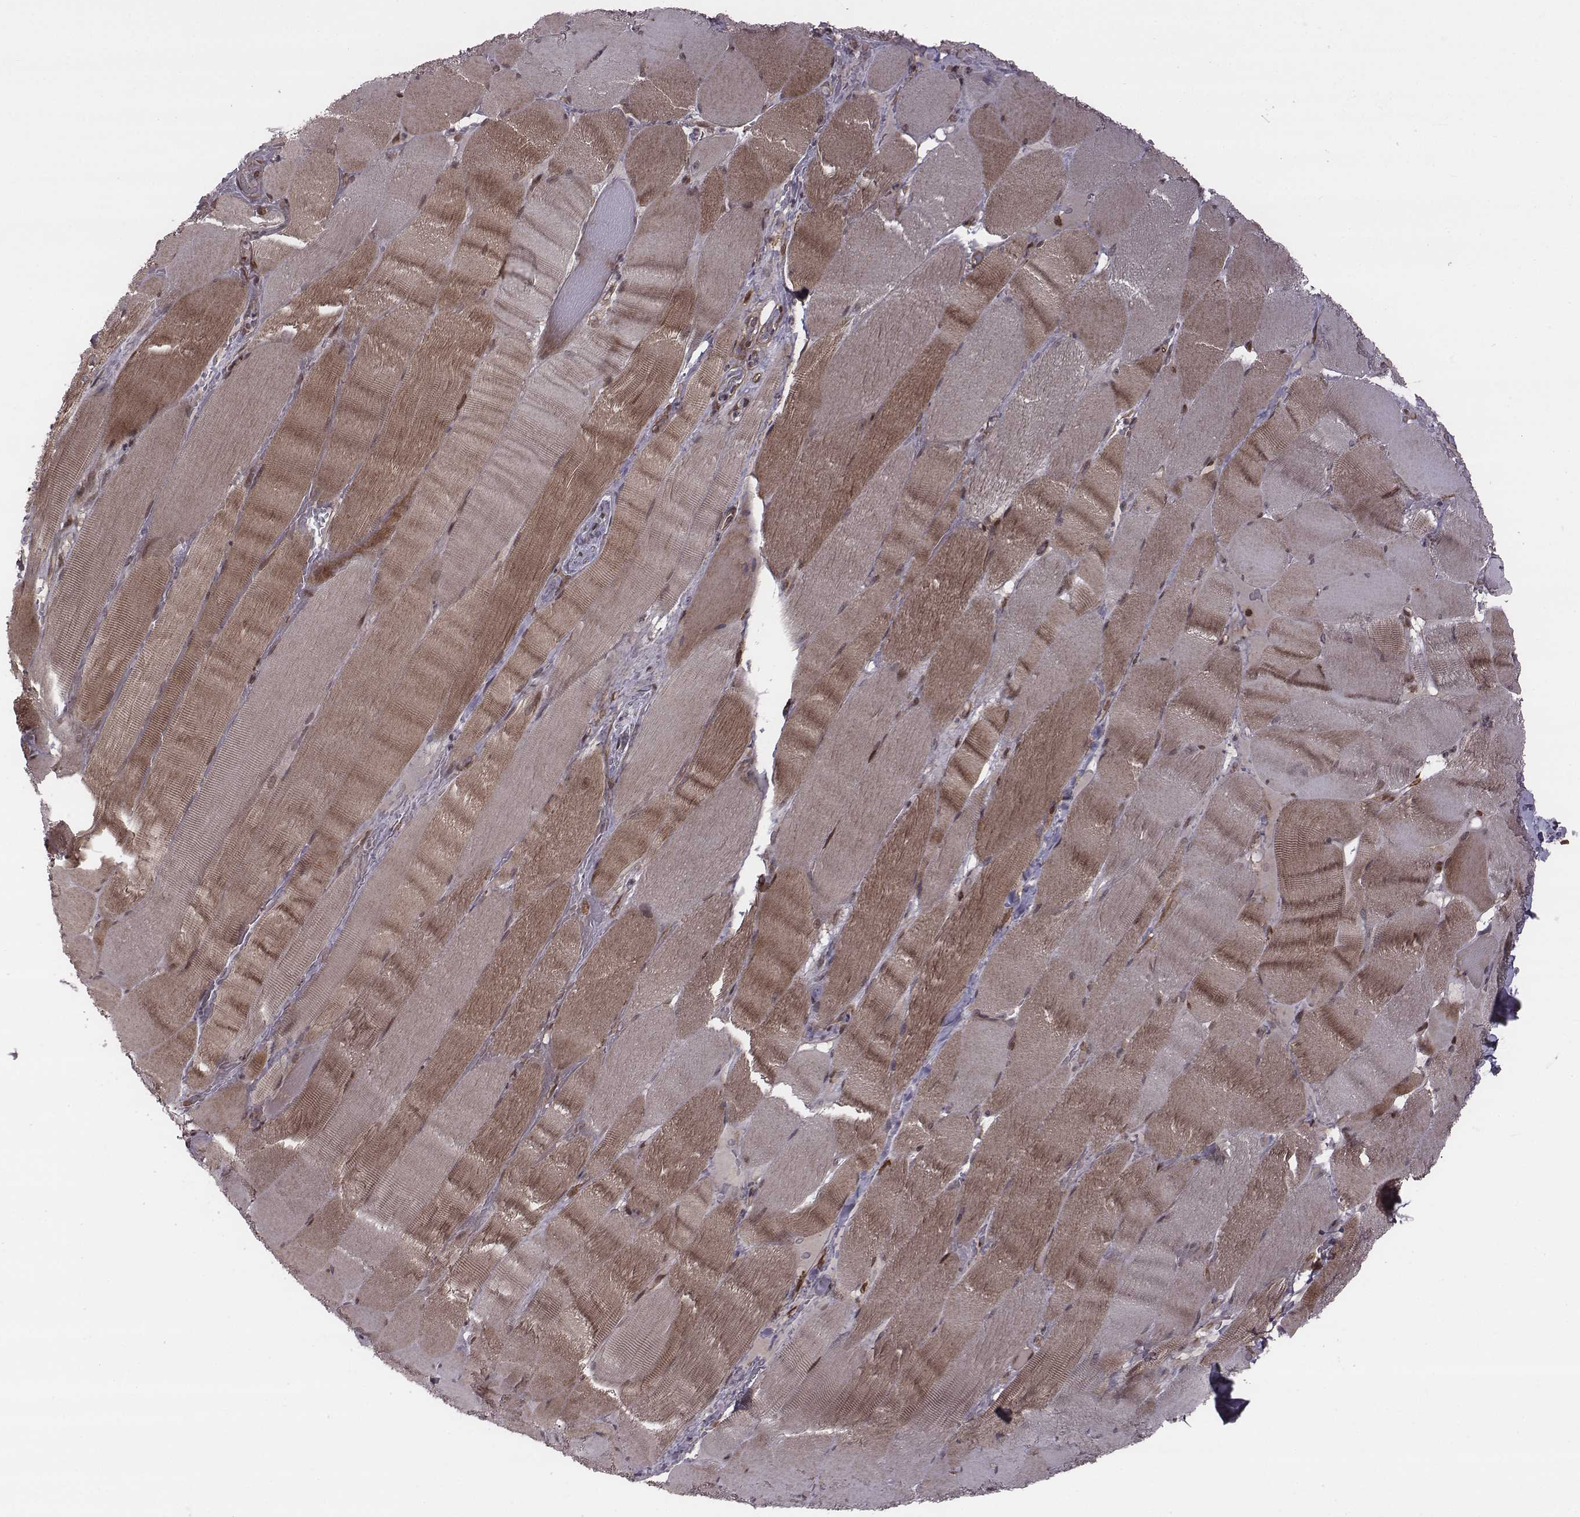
{"staining": {"intensity": "moderate", "quantity": "25%-75%", "location": "cytoplasmic/membranous,nuclear"}, "tissue": "skeletal muscle", "cell_type": "Myocytes", "image_type": "normal", "snomed": [{"axis": "morphology", "description": "Normal tissue, NOS"}, {"axis": "topography", "description": "Skeletal muscle"}], "caption": "The image demonstrates a brown stain indicating the presence of a protein in the cytoplasmic/membranous,nuclear of myocytes in skeletal muscle.", "gene": "RPL3", "patient": {"sex": "male", "age": 56}}